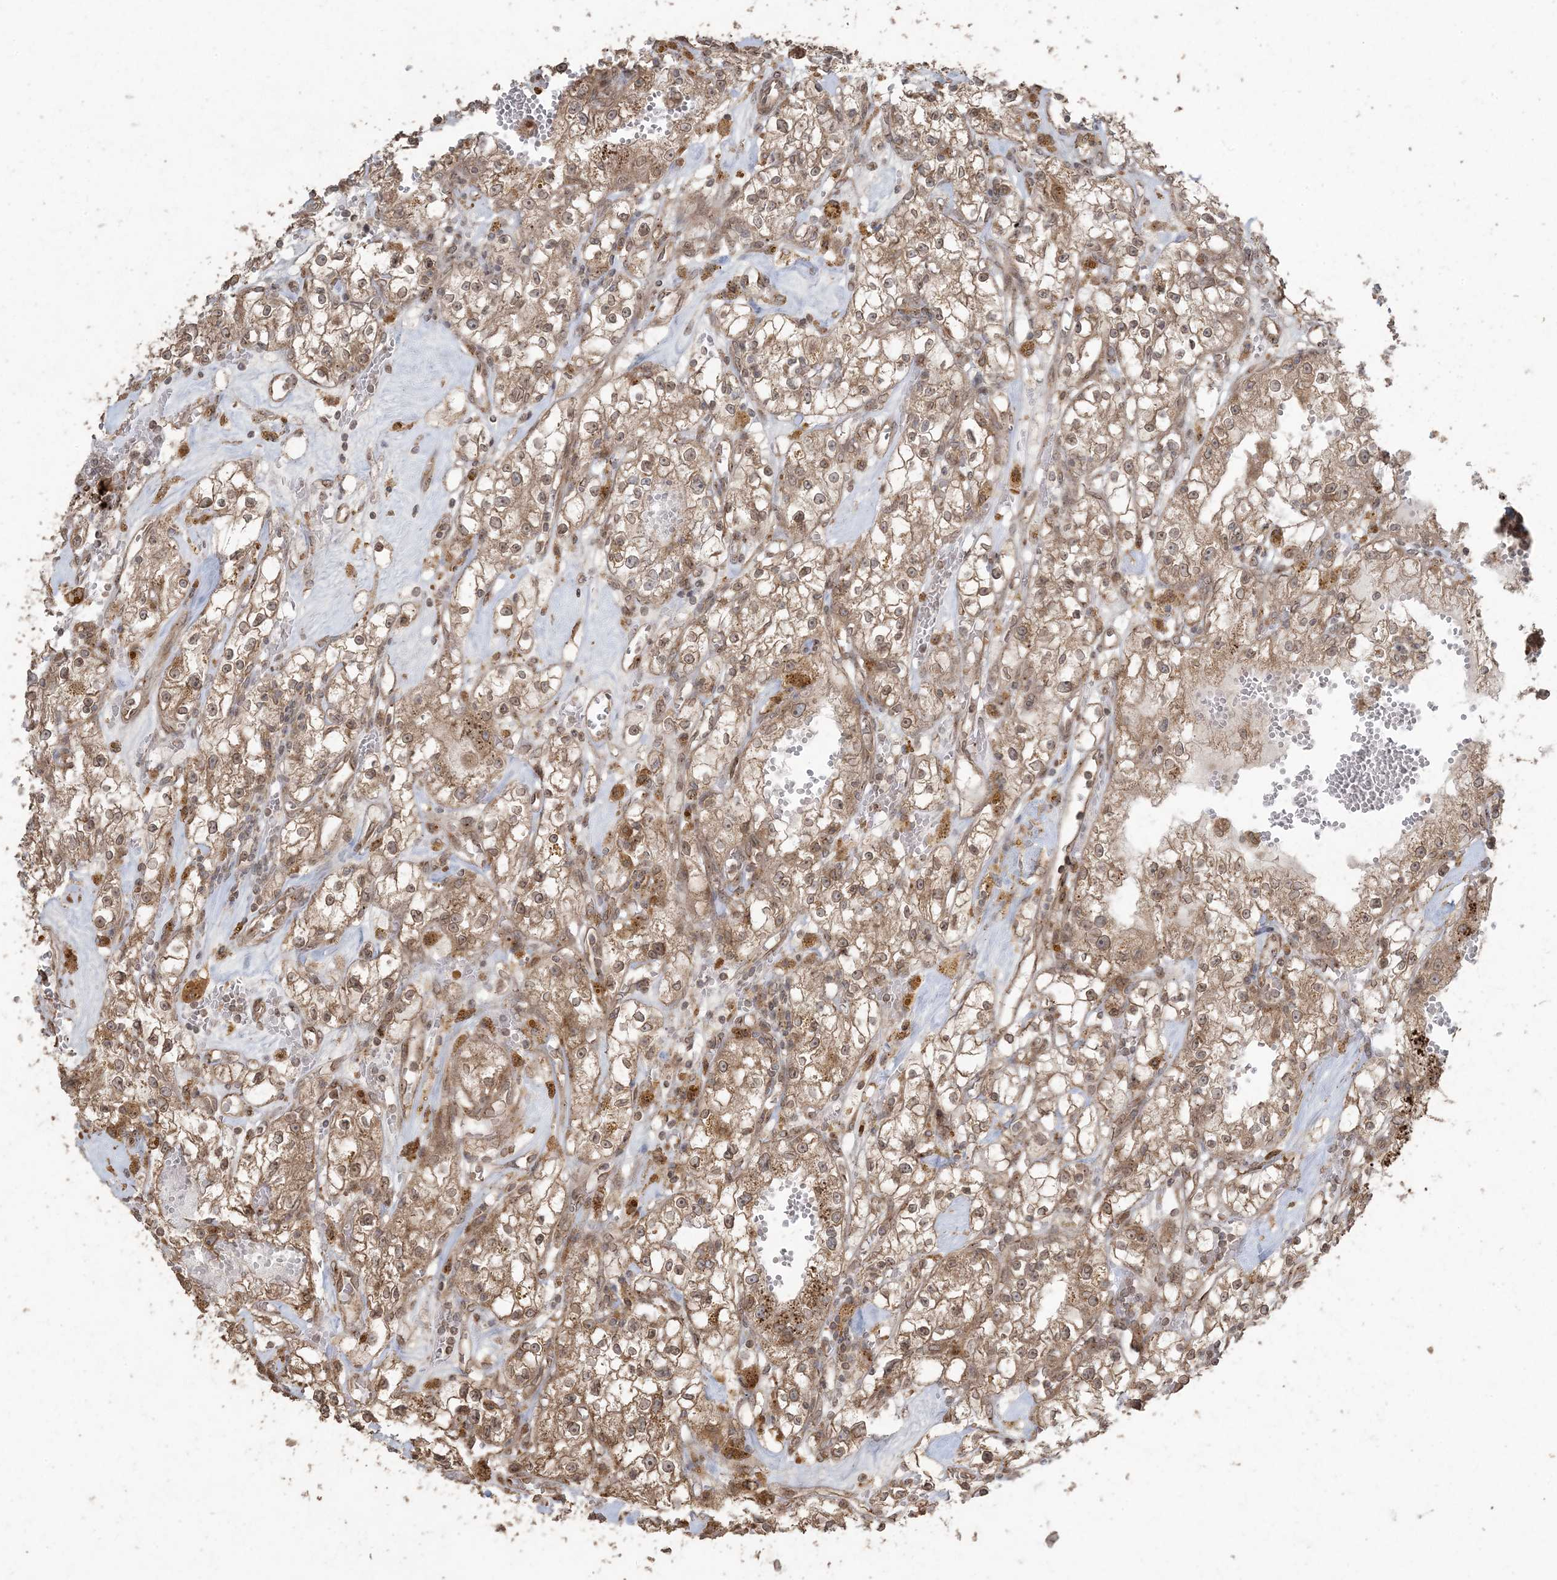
{"staining": {"intensity": "moderate", "quantity": ">75%", "location": "cytoplasmic/membranous,nuclear"}, "tissue": "renal cancer", "cell_type": "Tumor cells", "image_type": "cancer", "snomed": [{"axis": "morphology", "description": "Adenocarcinoma, NOS"}, {"axis": "topography", "description": "Kidney"}], "caption": "There is medium levels of moderate cytoplasmic/membranous and nuclear positivity in tumor cells of renal adenocarcinoma, as demonstrated by immunohistochemical staining (brown color).", "gene": "DDX19B", "patient": {"sex": "male", "age": 56}}